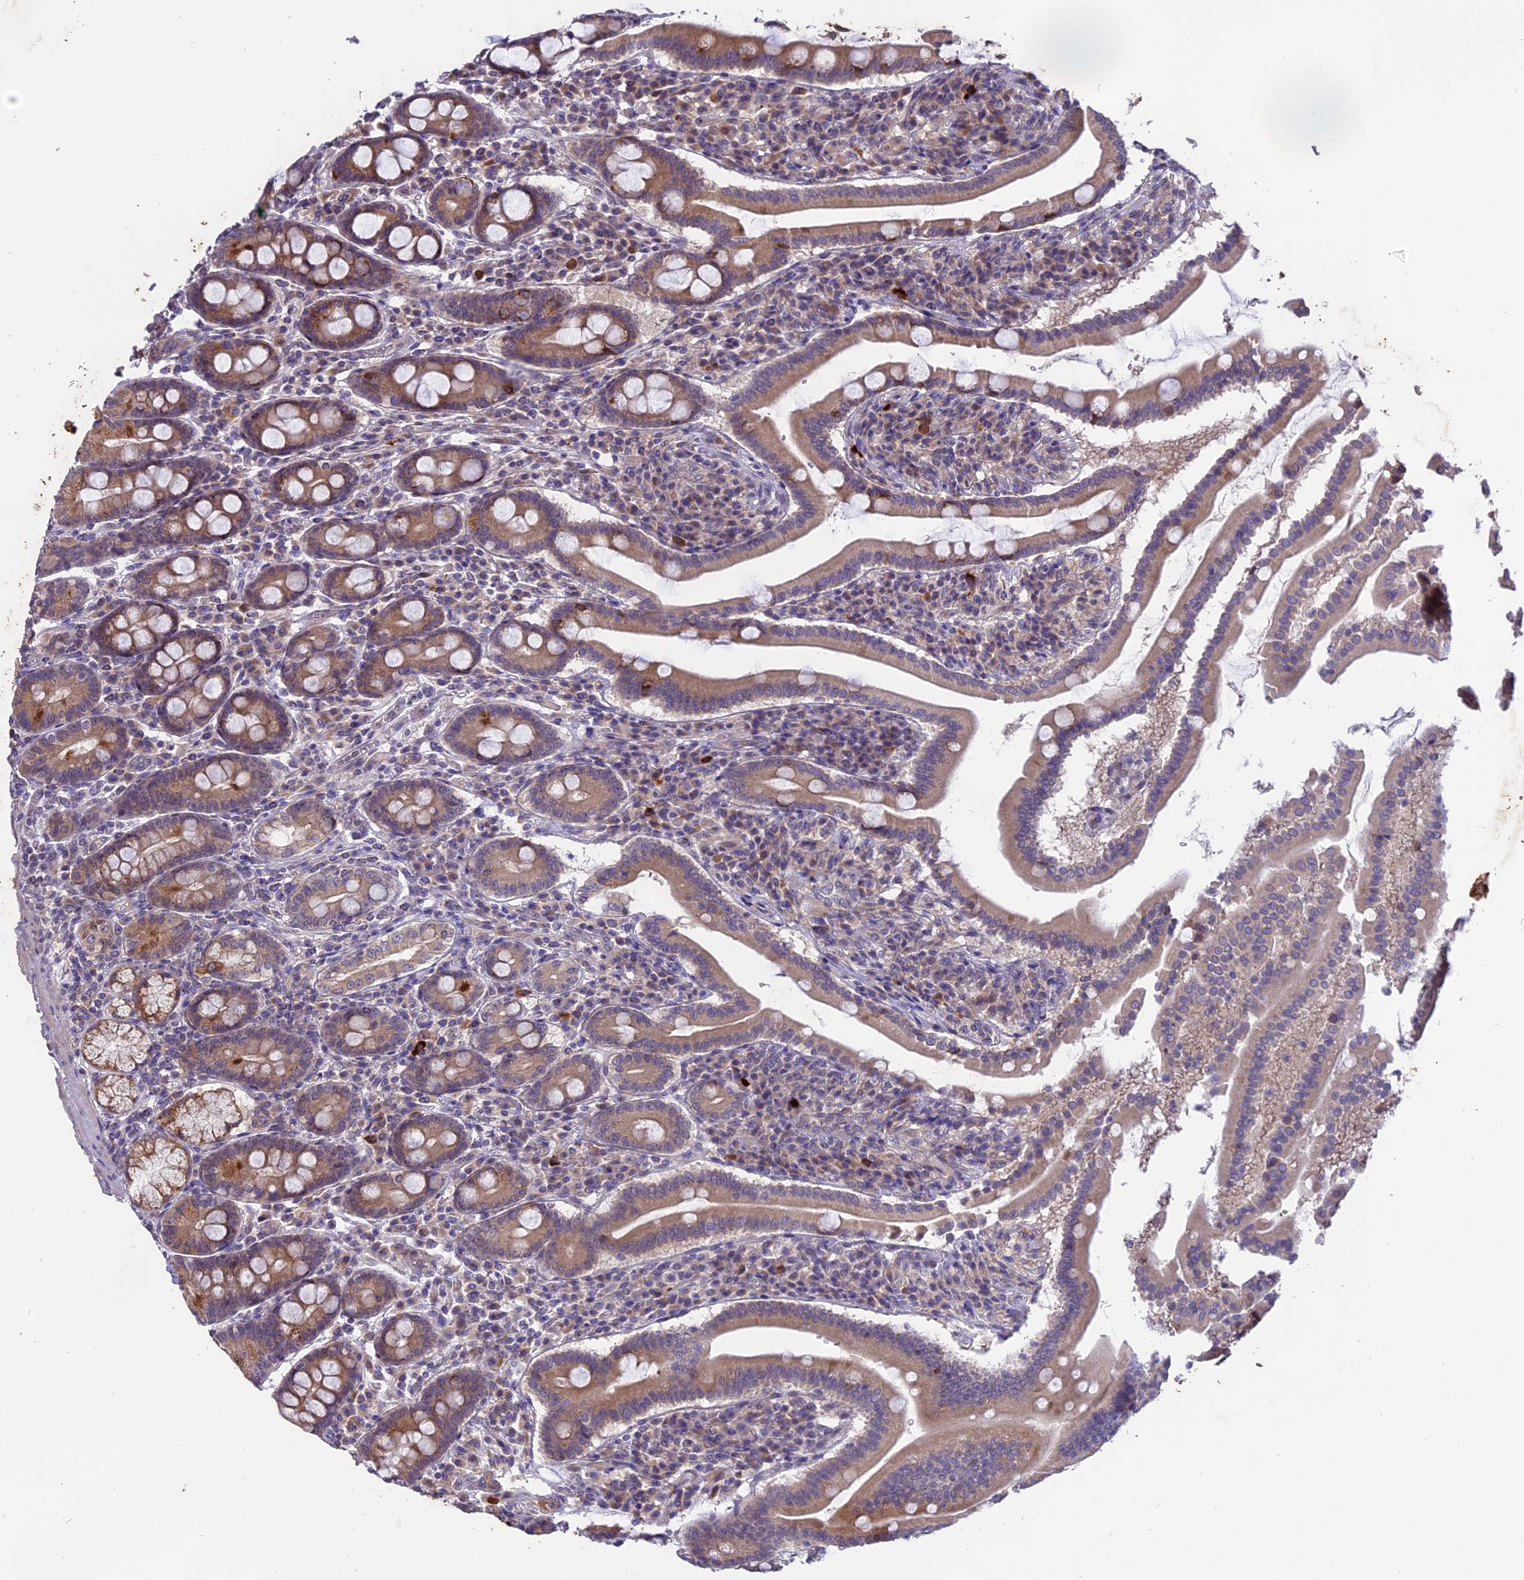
{"staining": {"intensity": "moderate", "quantity": ">75%", "location": "cytoplasmic/membranous"}, "tissue": "duodenum", "cell_type": "Glandular cells", "image_type": "normal", "snomed": [{"axis": "morphology", "description": "Normal tissue, NOS"}, {"axis": "topography", "description": "Duodenum"}], "caption": "Immunohistochemical staining of normal human duodenum shows medium levels of moderate cytoplasmic/membranous positivity in about >75% of glandular cells. (DAB IHC with brightfield microscopy, high magnification).", "gene": "MEMO1", "patient": {"sex": "male", "age": 50}}